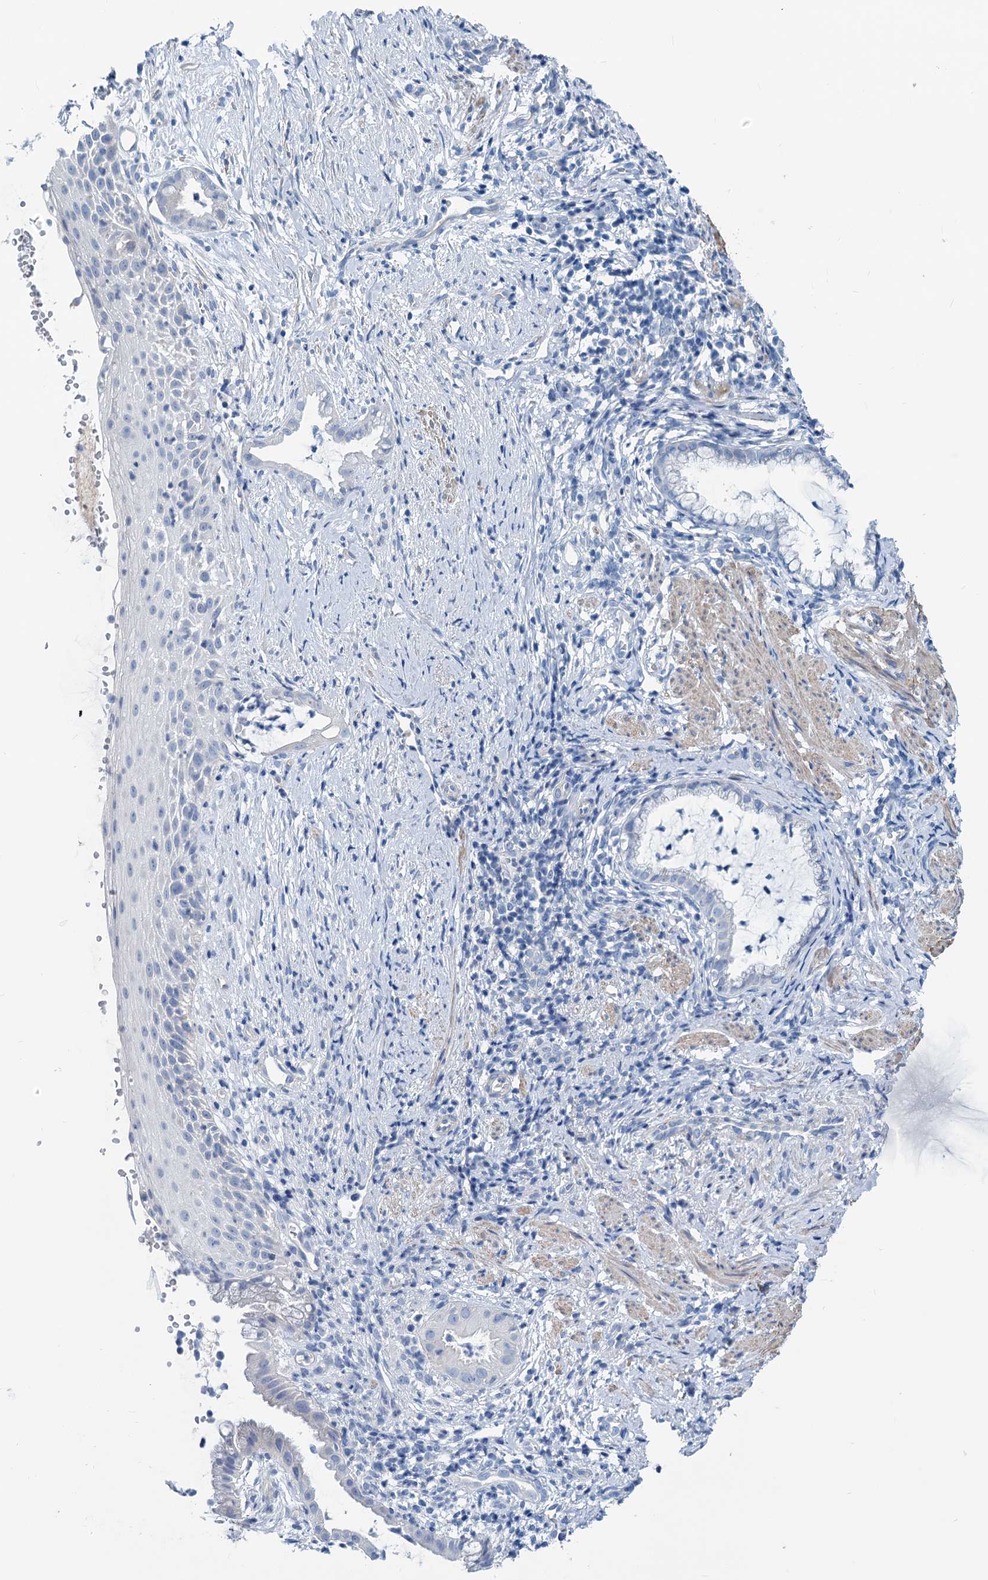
{"staining": {"intensity": "negative", "quantity": "none", "location": "none"}, "tissue": "cervix", "cell_type": "Glandular cells", "image_type": "normal", "snomed": [{"axis": "morphology", "description": "Normal tissue, NOS"}, {"axis": "topography", "description": "Cervix"}], "caption": "This is a image of immunohistochemistry staining of benign cervix, which shows no expression in glandular cells.", "gene": "SLC1A3", "patient": {"sex": "female", "age": 36}}